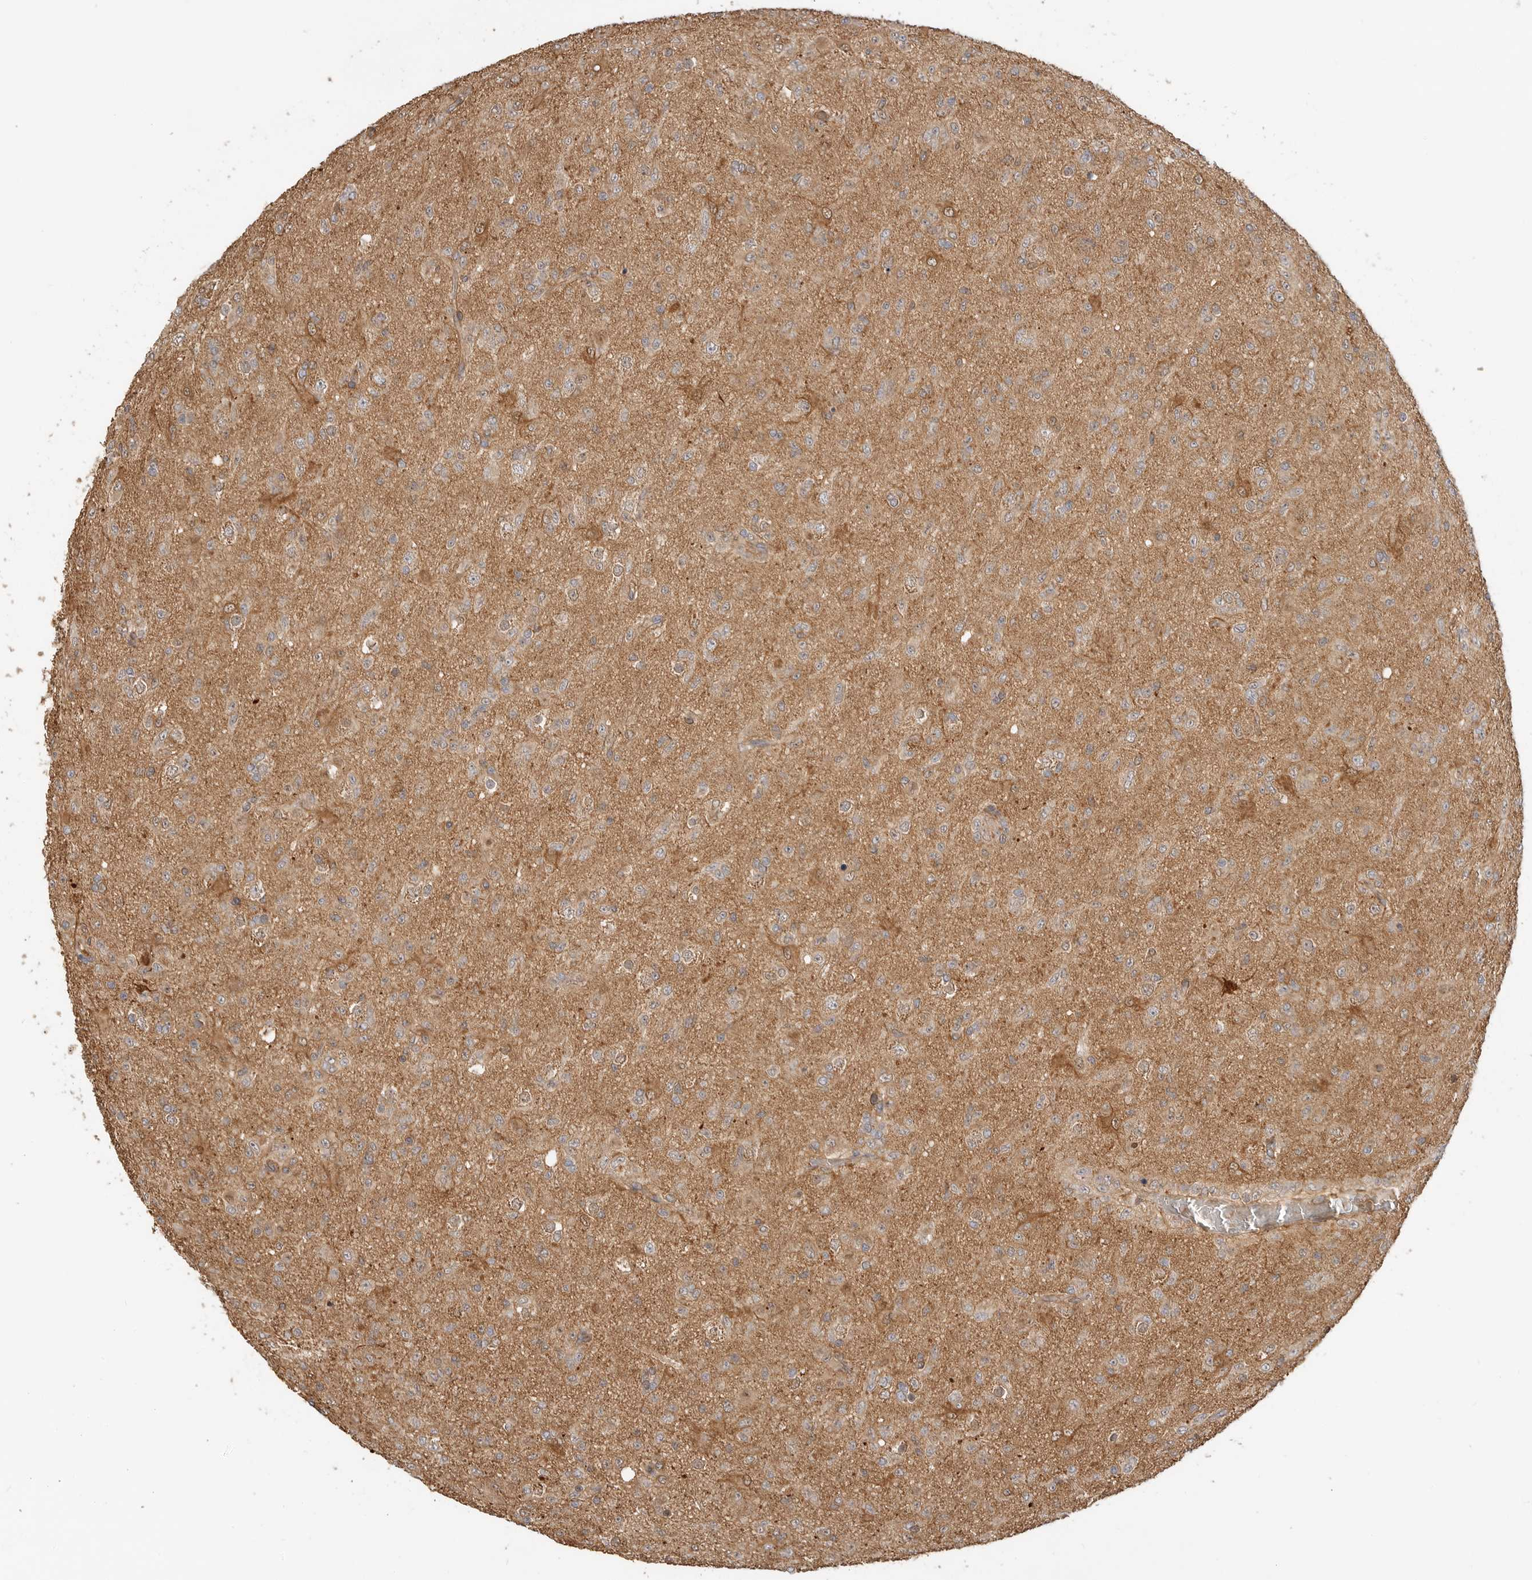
{"staining": {"intensity": "weak", "quantity": ">75%", "location": "cytoplasmic/membranous"}, "tissue": "glioma", "cell_type": "Tumor cells", "image_type": "cancer", "snomed": [{"axis": "morphology", "description": "Glioma, malignant, Low grade"}, {"axis": "topography", "description": "Brain"}], "caption": "A histopathology image of human glioma stained for a protein demonstrates weak cytoplasmic/membranous brown staining in tumor cells.", "gene": "CLDN12", "patient": {"sex": "male", "age": 65}}